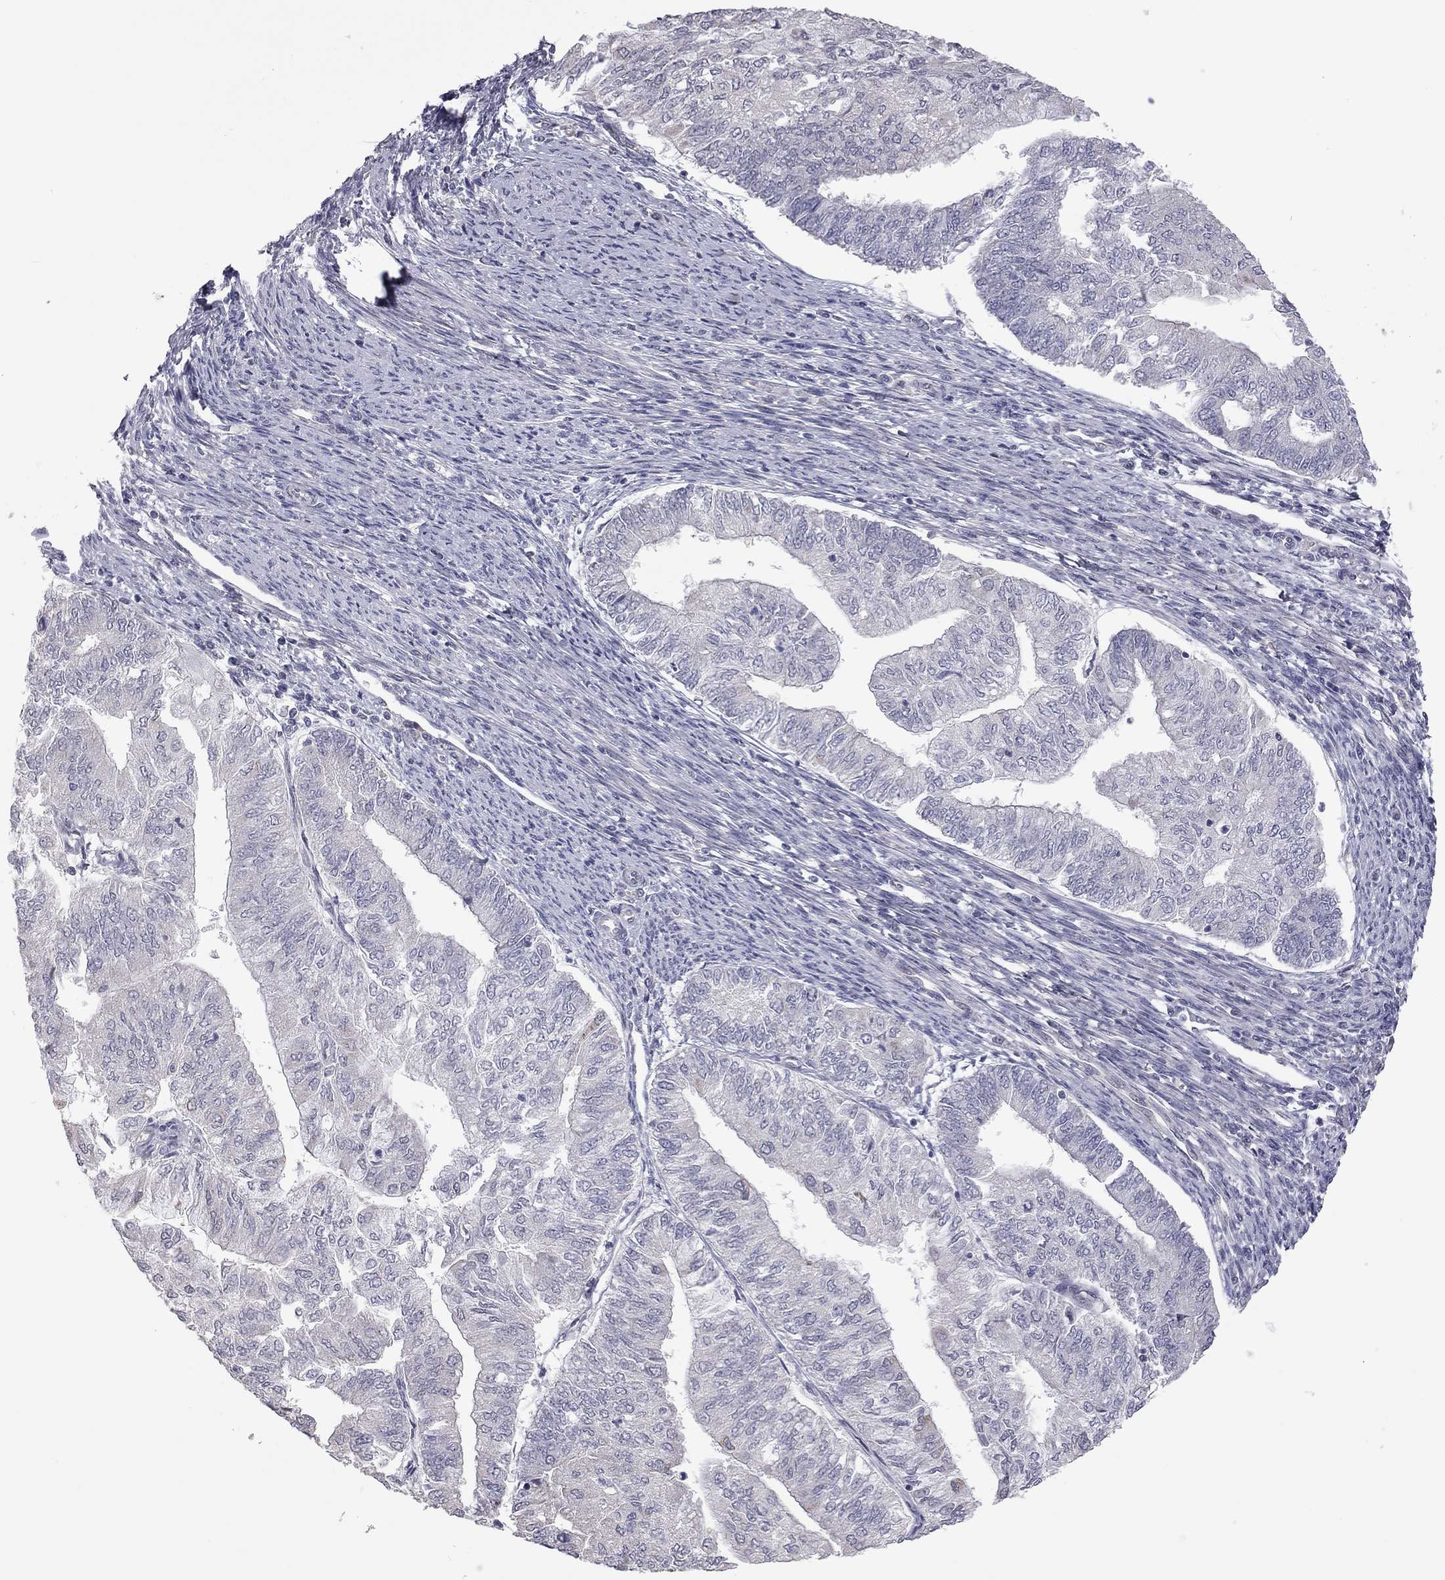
{"staining": {"intensity": "negative", "quantity": "none", "location": "none"}, "tissue": "endometrial cancer", "cell_type": "Tumor cells", "image_type": "cancer", "snomed": [{"axis": "morphology", "description": "Adenocarcinoma, NOS"}, {"axis": "topography", "description": "Endometrium"}], "caption": "Photomicrograph shows no protein positivity in tumor cells of adenocarcinoma (endometrial) tissue.", "gene": "MC3R", "patient": {"sex": "female", "age": 59}}